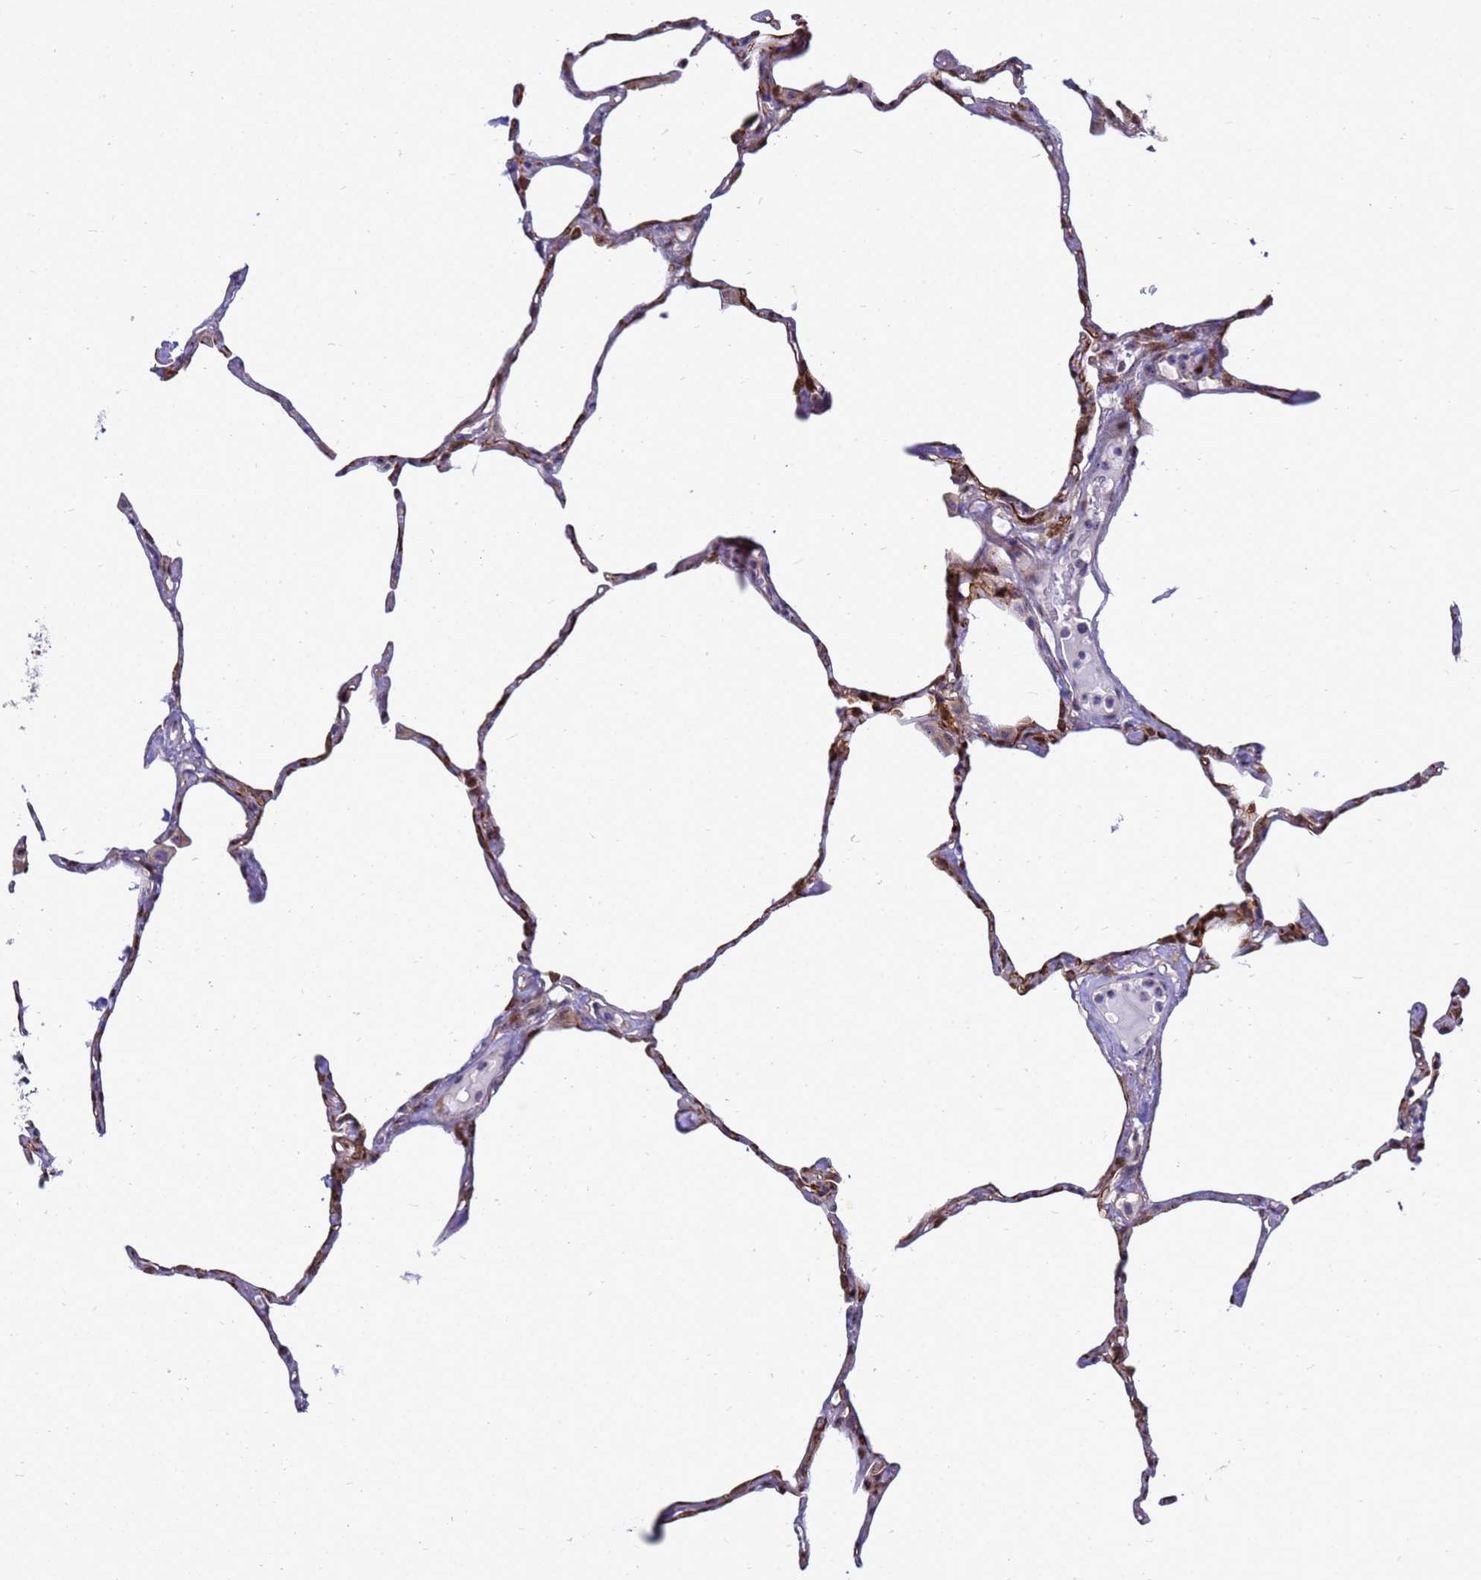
{"staining": {"intensity": "moderate", "quantity": "<25%", "location": "cytoplasmic/membranous"}, "tissue": "lung", "cell_type": "Alveolar cells", "image_type": "normal", "snomed": [{"axis": "morphology", "description": "Normal tissue, NOS"}, {"axis": "topography", "description": "Lung"}], "caption": "The micrograph exhibits staining of benign lung, revealing moderate cytoplasmic/membranous protein staining (brown color) within alveolar cells.", "gene": "RSPO1", "patient": {"sex": "male", "age": 65}}